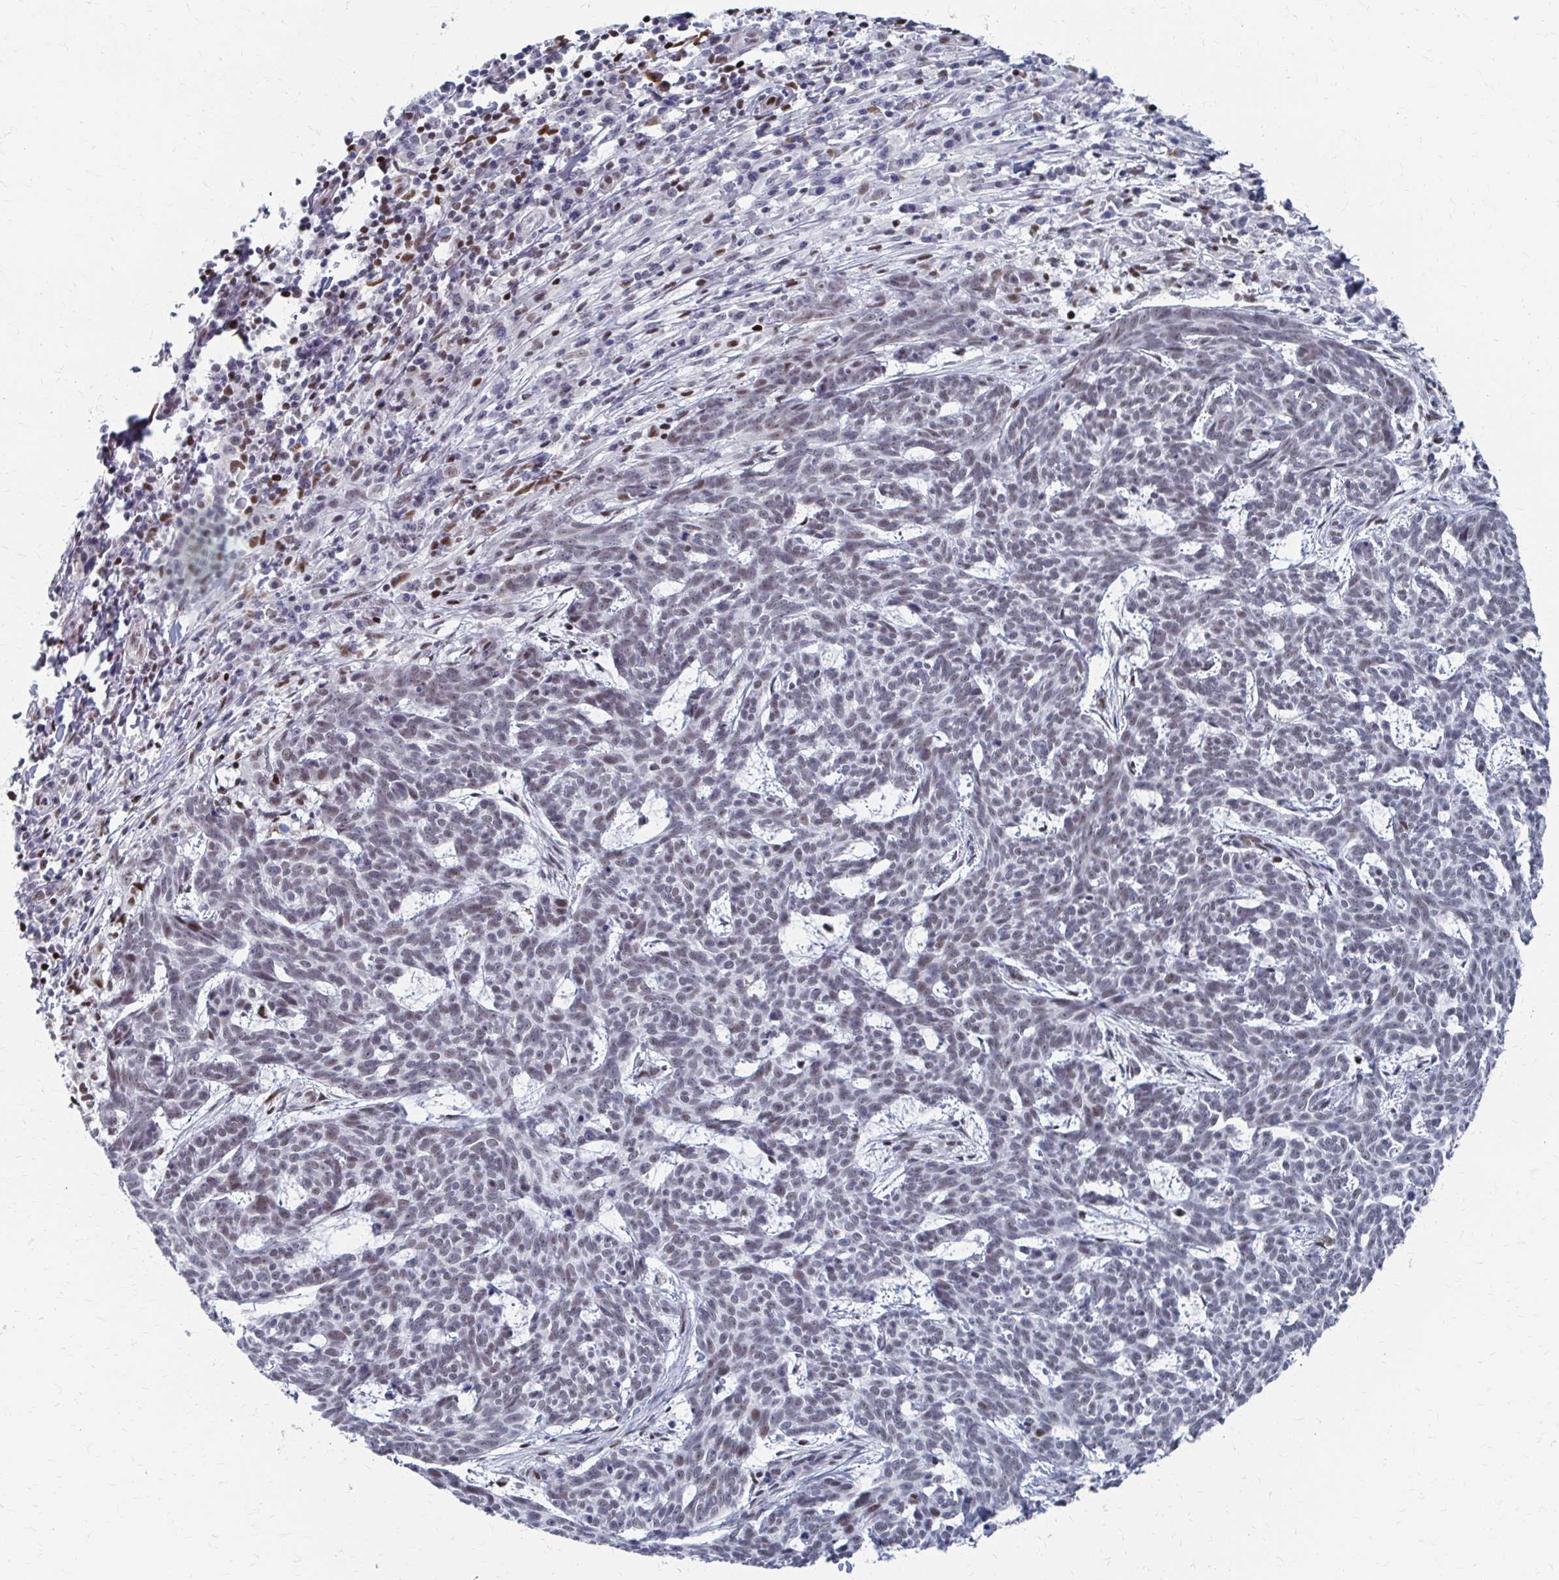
{"staining": {"intensity": "weak", "quantity": ">75%", "location": "nuclear"}, "tissue": "skin cancer", "cell_type": "Tumor cells", "image_type": "cancer", "snomed": [{"axis": "morphology", "description": "Basal cell carcinoma"}, {"axis": "topography", "description": "Skin"}], "caption": "Protein staining of skin basal cell carcinoma tissue shows weak nuclear expression in about >75% of tumor cells. (DAB = brown stain, brightfield microscopy at high magnification).", "gene": "CDIN1", "patient": {"sex": "female", "age": 93}}